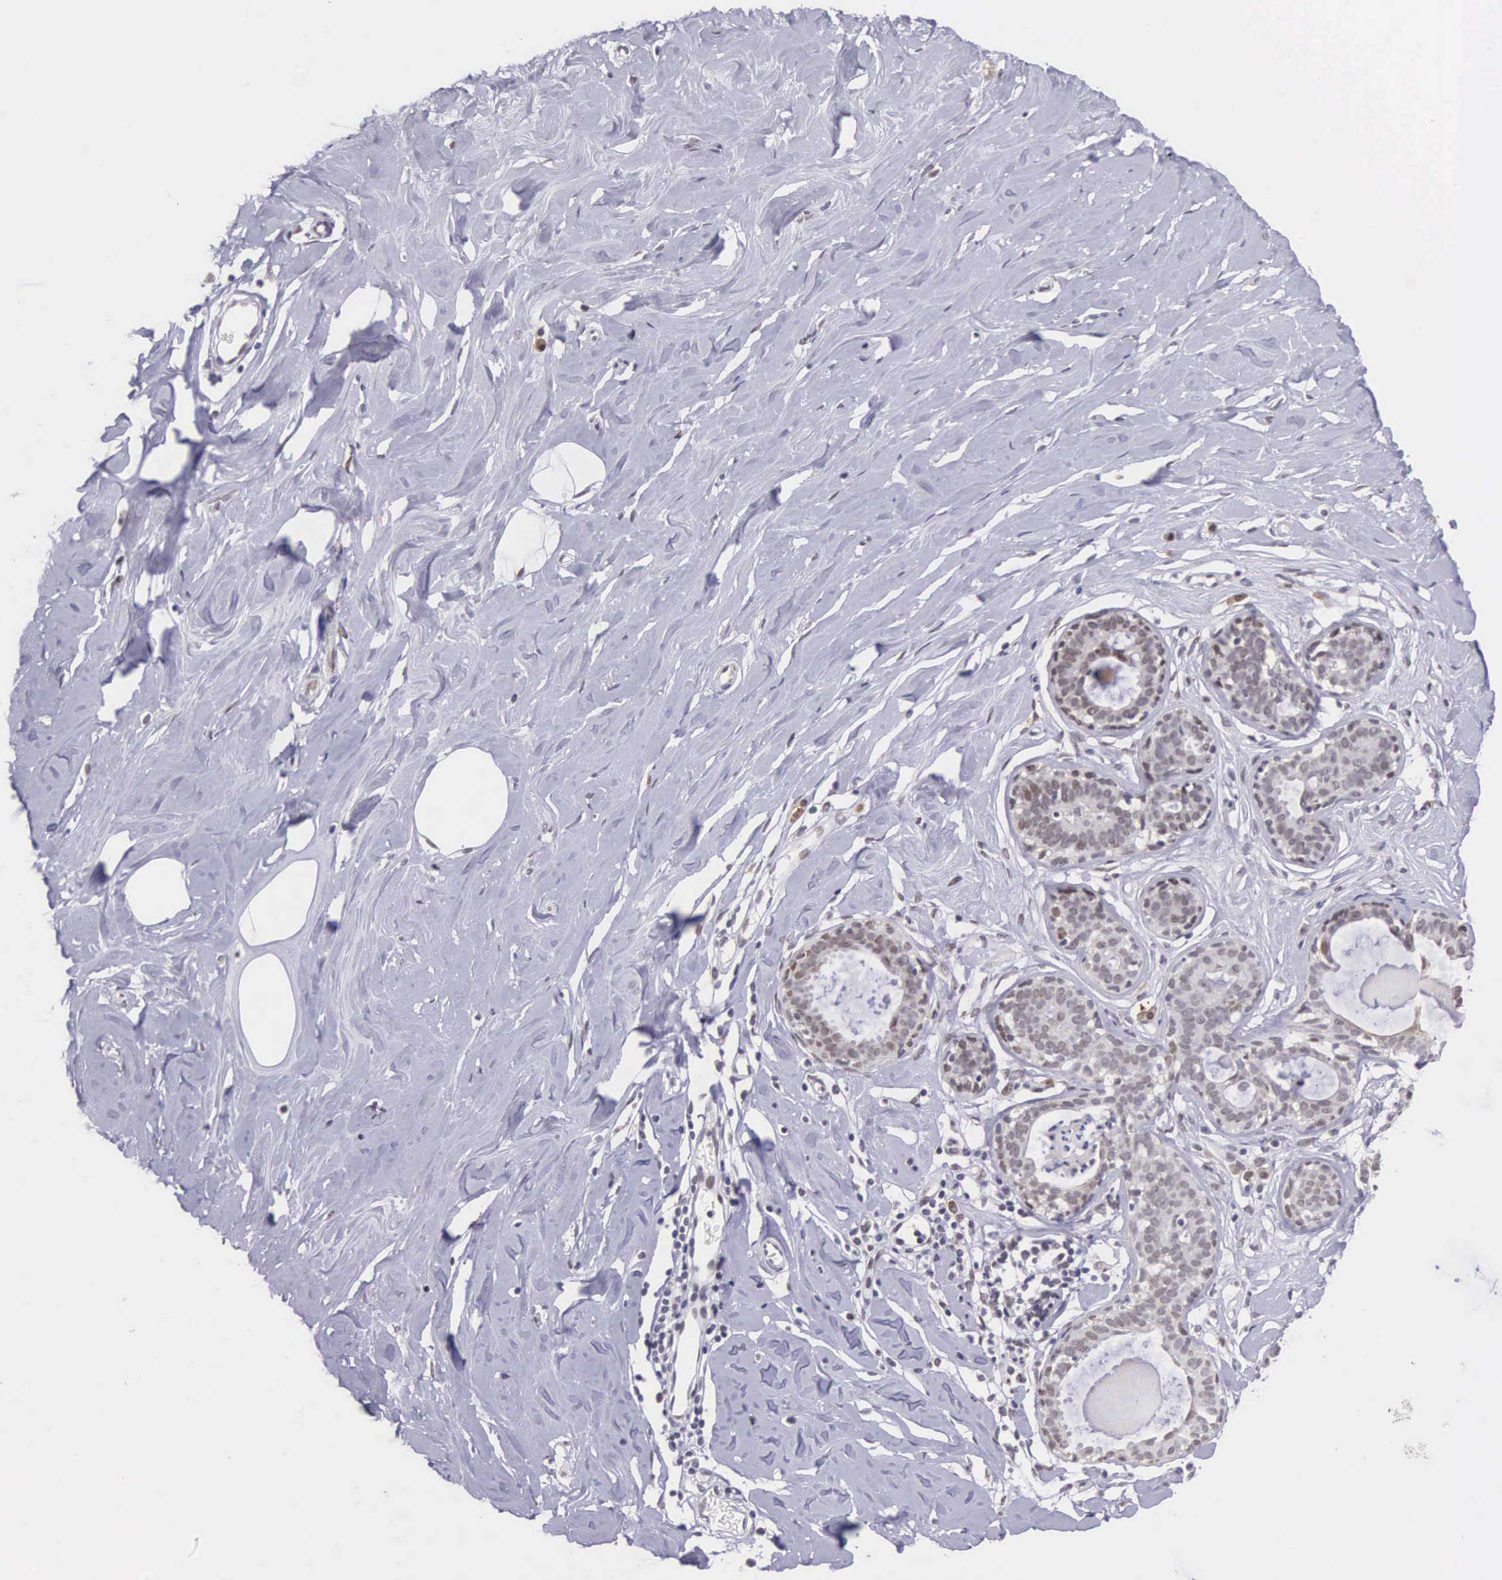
{"staining": {"intensity": "negative", "quantity": "none", "location": "none"}, "tissue": "breast", "cell_type": "Adipocytes", "image_type": "normal", "snomed": [{"axis": "morphology", "description": "Normal tissue, NOS"}, {"axis": "topography", "description": "Breast"}], "caption": "An immunohistochemistry micrograph of benign breast is shown. There is no staining in adipocytes of breast.", "gene": "SLC25A21", "patient": {"sex": "female", "age": 44}}